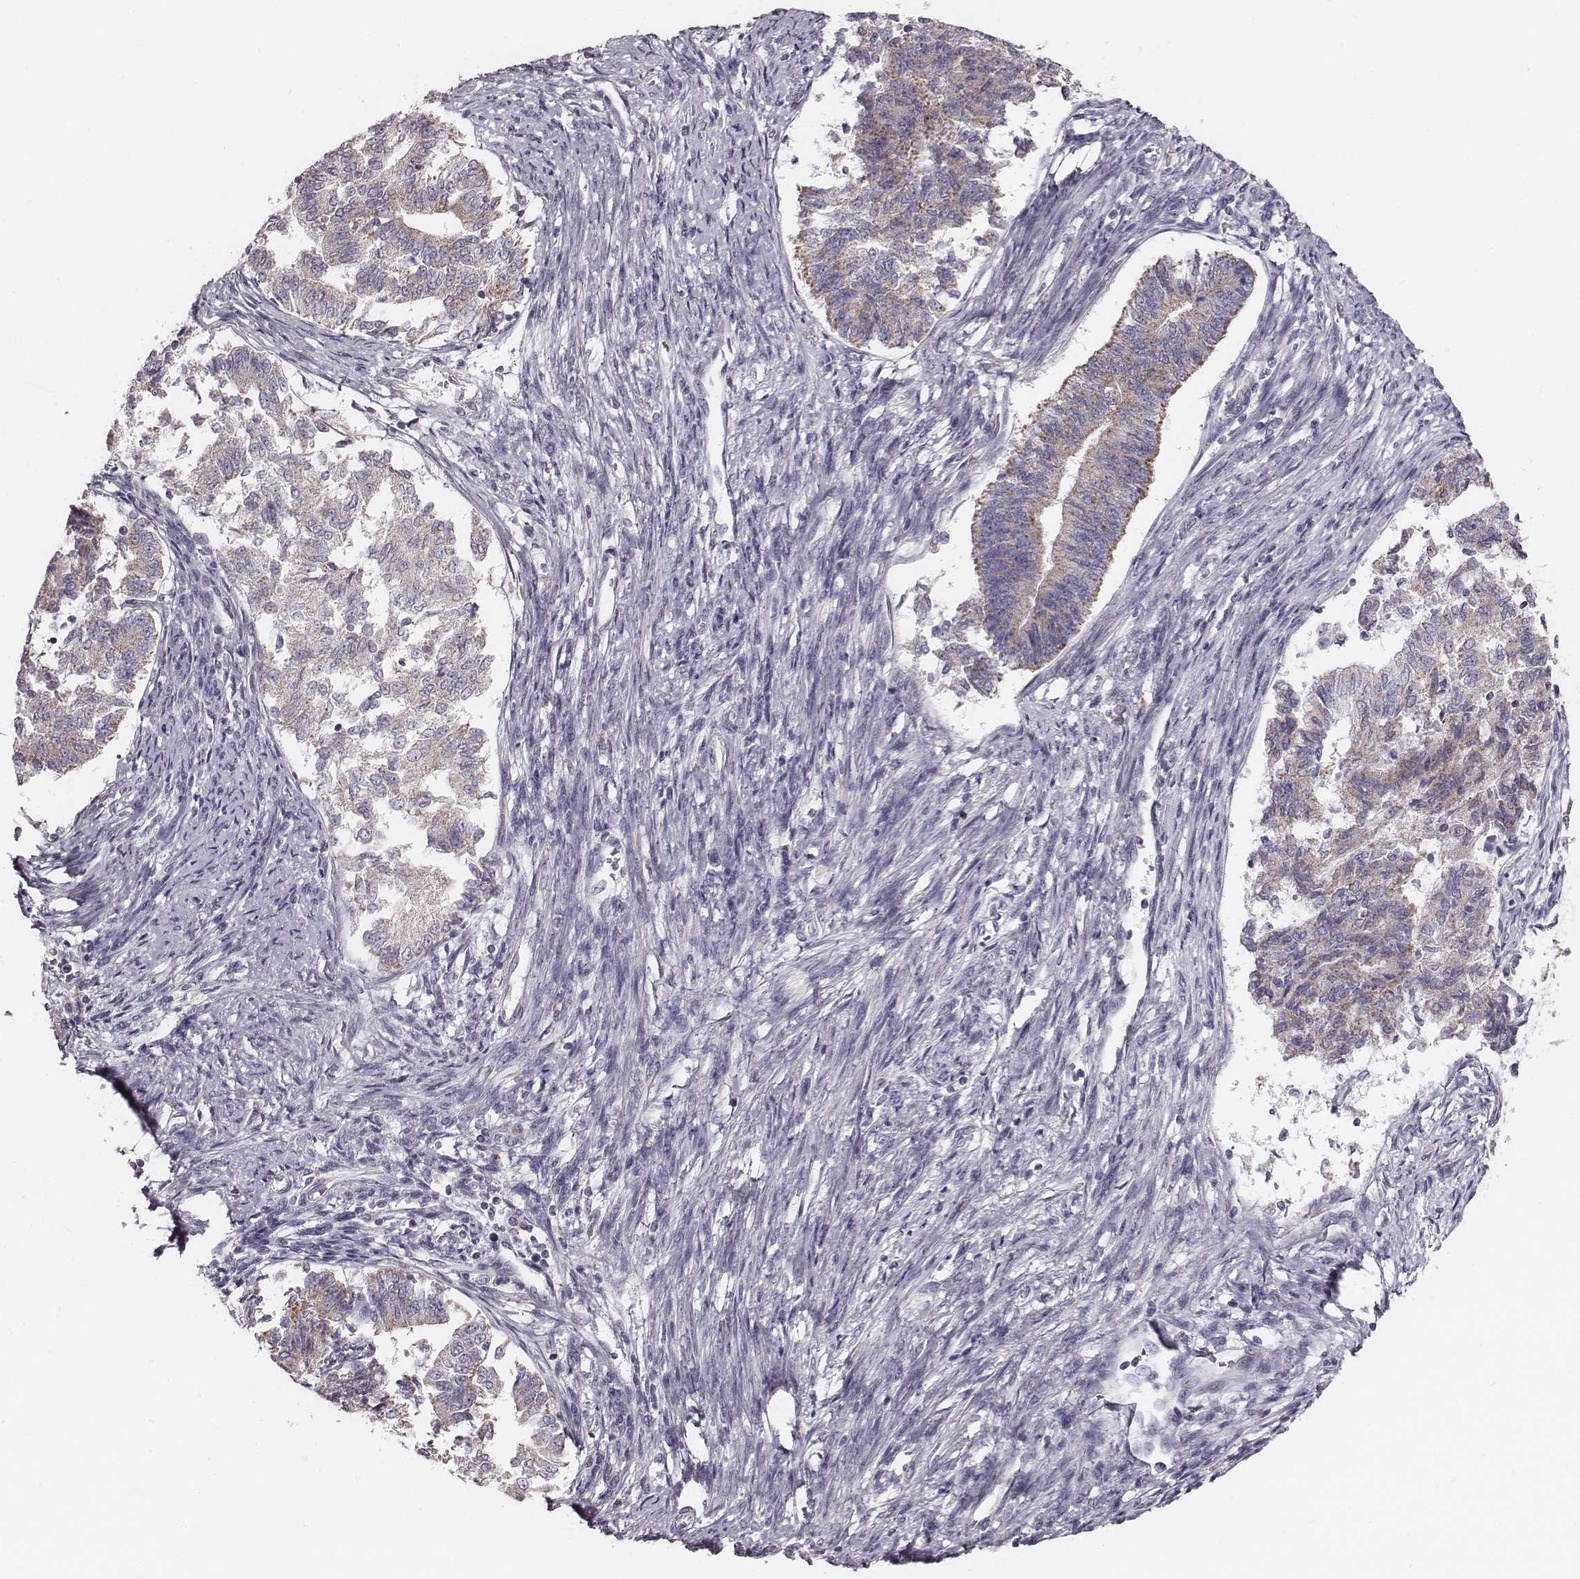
{"staining": {"intensity": "weak", "quantity": "25%-75%", "location": "cytoplasmic/membranous"}, "tissue": "endometrial cancer", "cell_type": "Tumor cells", "image_type": "cancer", "snomed": [{"axis": "morphology", "description": "Adenocarcinoma, NOS"}, {"axis": "topography", "description": "Endometrium"}], "caption": "Endometrial cancer was stained to show a protein in brown. There is low levels of weak cytoplasmic/membranous expression in about 25%-75% of tumor cells.", "gene": "UBL4B", "patient": {"sex": "female", "age": 65}}